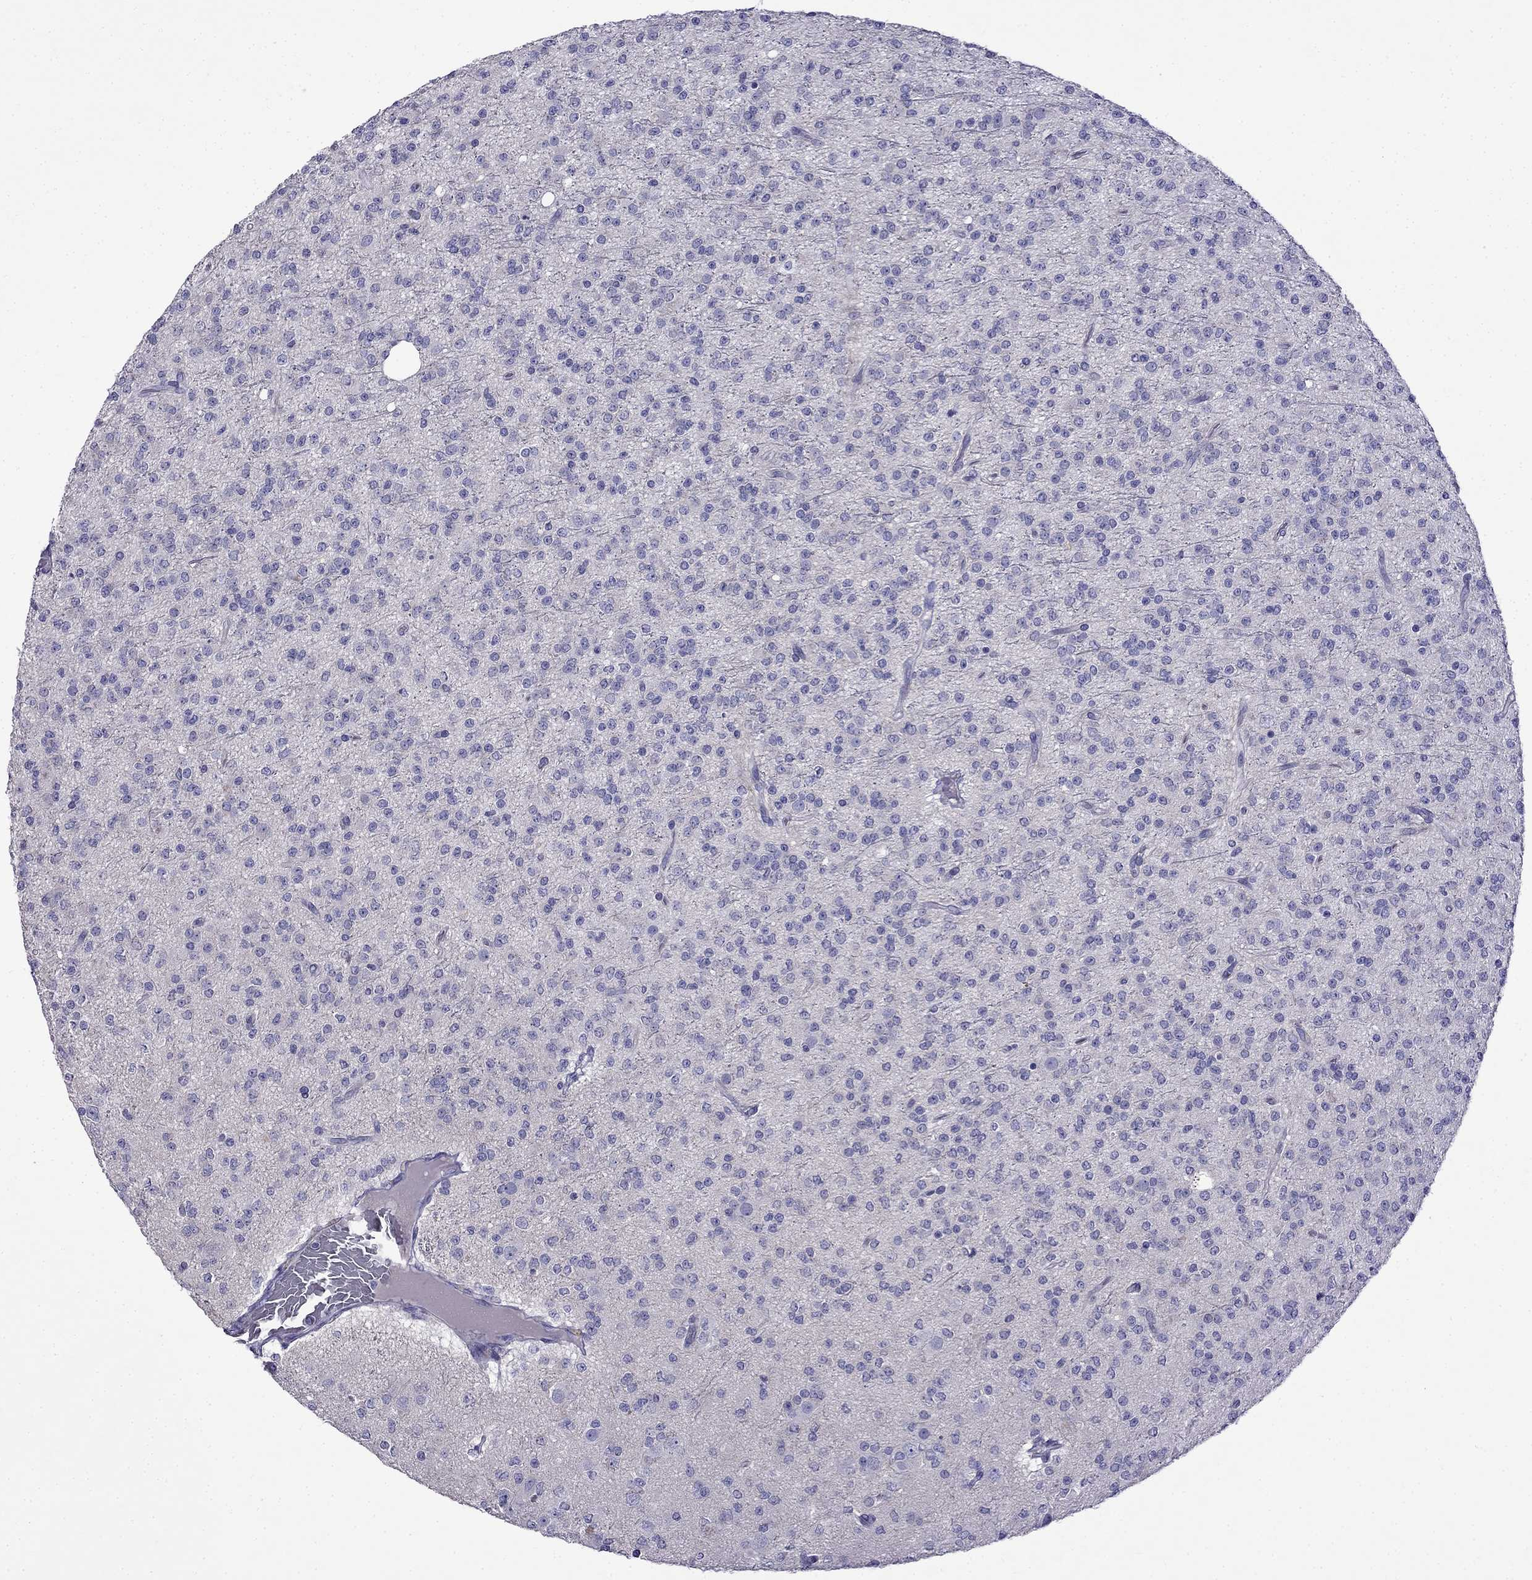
{"staining": {"intensity": "negative", "quantity": "none", "location": "none"}, "tissue": "glioma", "cell_type": "Tumor cells", "image_type": "cancer", "snomed": [{"axis": "morphology", "description": "Glioma, malignant, Low grade"}, {"axis": "topography", "description": "Brain"}], "caption": "Immunohistochemistry micrograph of neoplastic tissue: glioma stained with DAB (3,3'-diaminobenzidine) demonstrates no significant protein positivity in tumor cells.", "gene": "PATE1", "patient": {"sex": "male", "age": 27}}